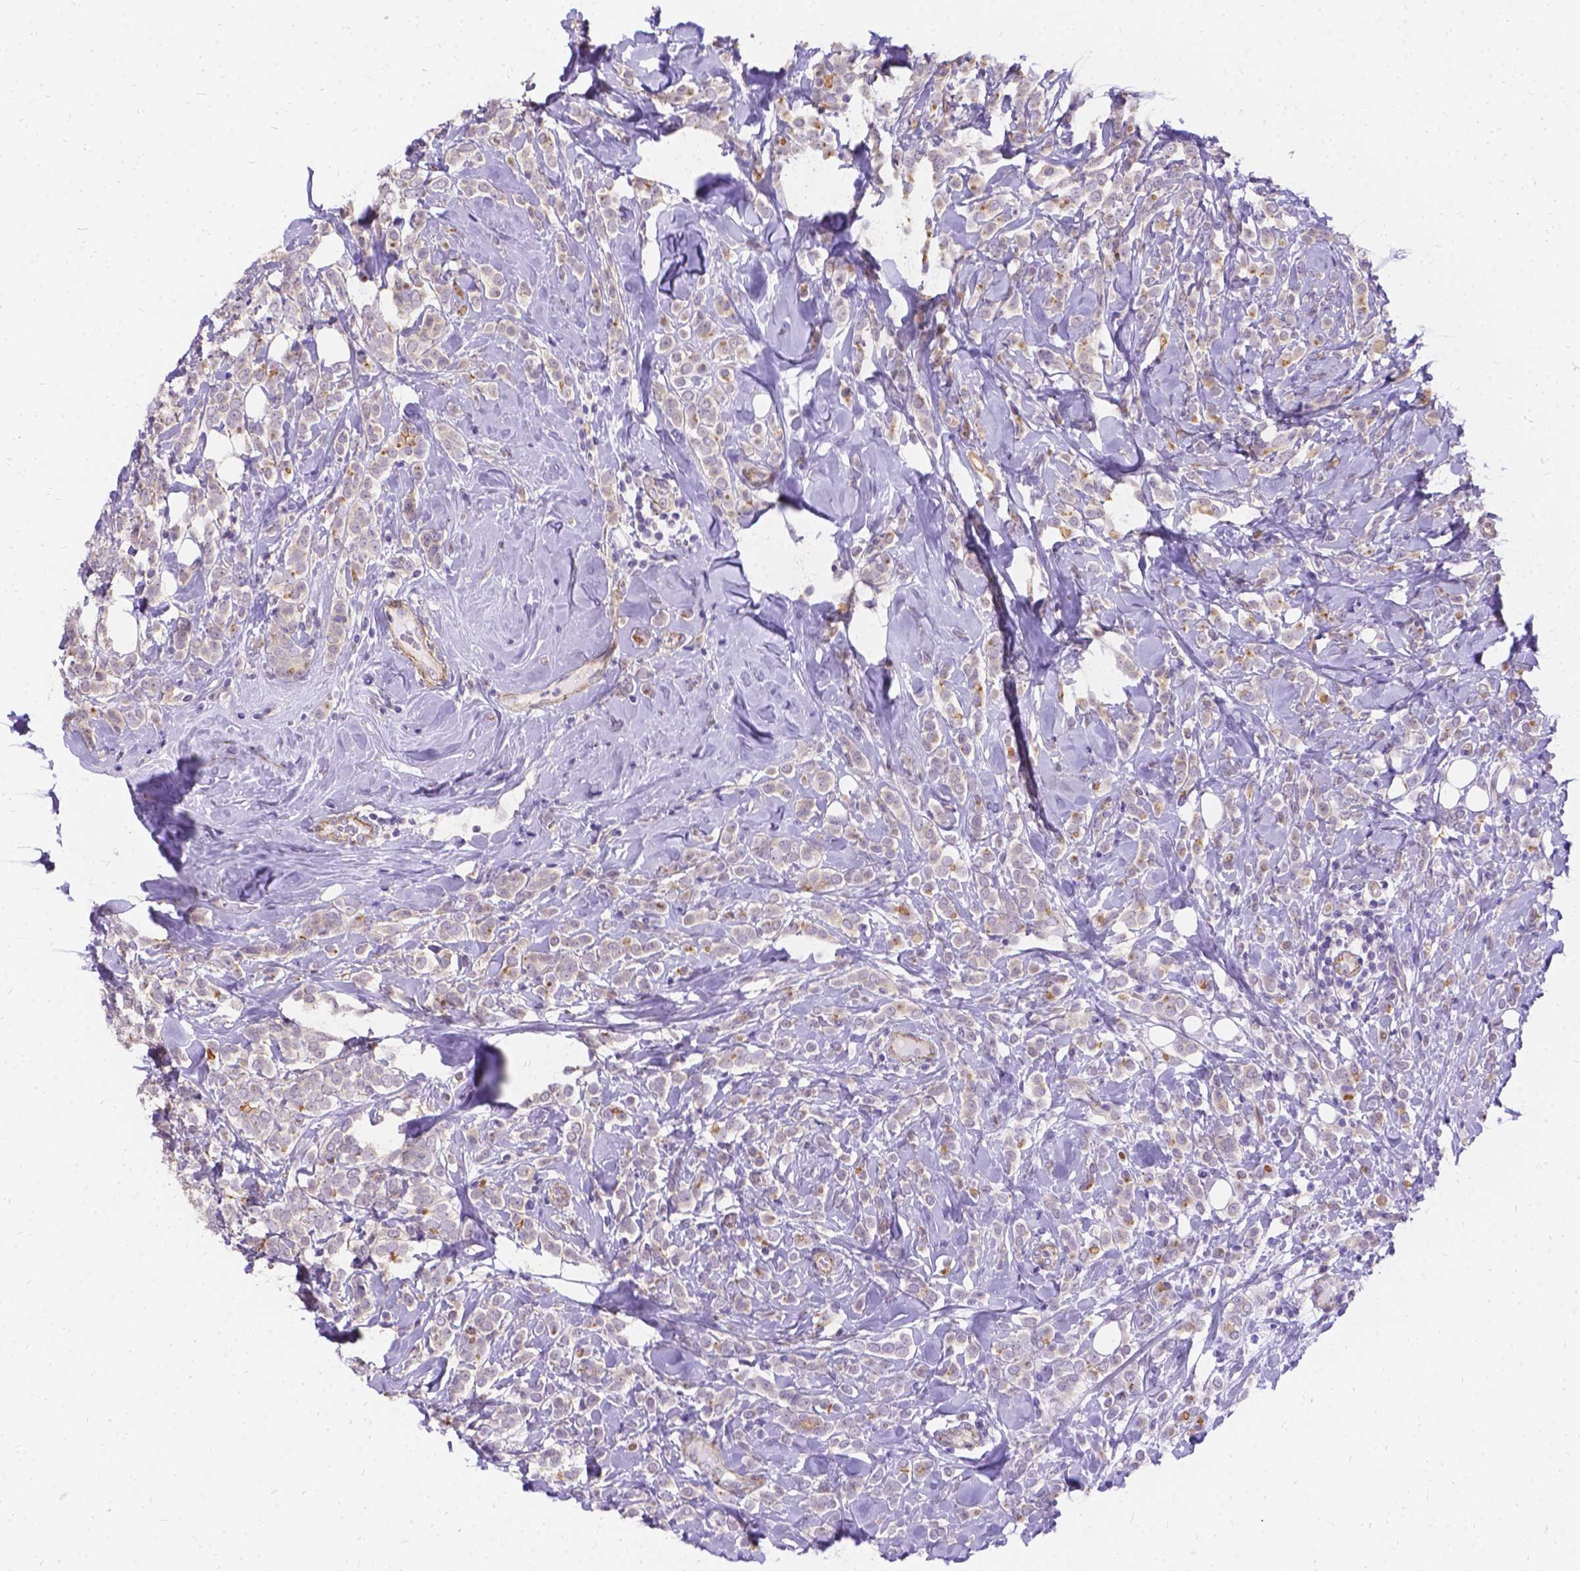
{"staining": {"intensity": "weak", "quantity": "<25%", "location": "cytoplasmic/membranous"}, "tissue": "breast cancer", "cell_type": "Tumor cells", "image_type": "cancer", "snomed": [{"axis": "morphology", "description": "Lobular carcinoma"}, {"axis": "topography", "description": "Breast"}], "caption": "Immunohistochemistry (IHC) image of neoplastic tissue: breast cancer stained with DAB (3,3'-diaminobenzidine) demonstrates no significant protein expression in tumor cells.", "gene": "PALS1", "patient": {"sex": "female", "age": 49}}